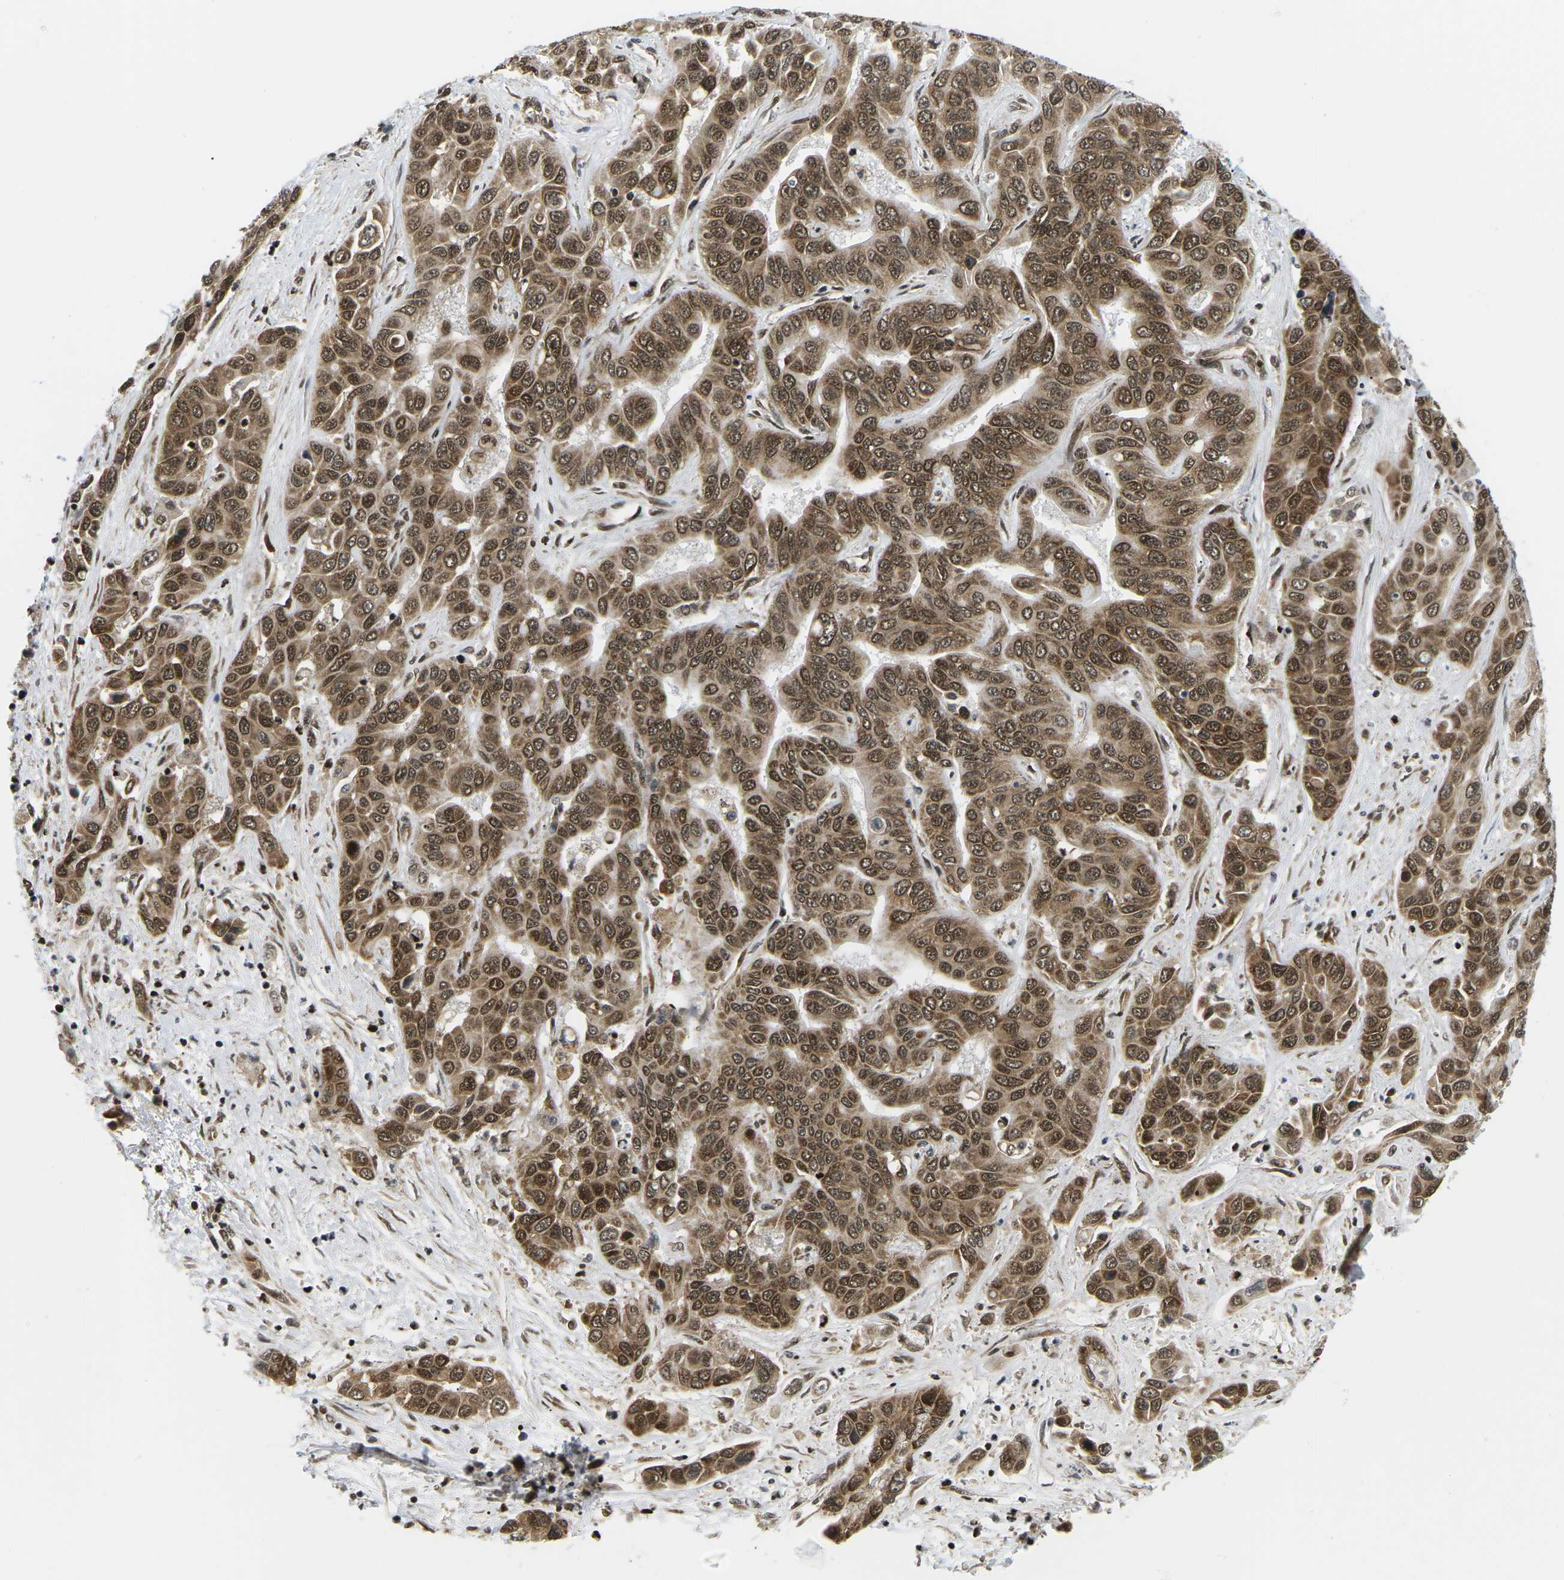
{"staining": {"intensity": "moderate", "quantity": ">75%", "location": "cytoplasmic/membranous,nuclear"}, "tissue": "liver cancer", "cell_type": "Tumor cells", "image_type": "cancer", "snomed": [{"axis": "morphology", "description": "Cholangiocarcinoma"}, {"axis": "topography", "description": "Liver"}], "caption": "A medium amount of moderate cytoplasmic/membranous and nuclear positivity is present in approximately >75% of tumor cells in liver cancer (cholangiocarcinoma) tissue.", "gene": "CELF1", "patient": {"sex": "female", "age": 52}}